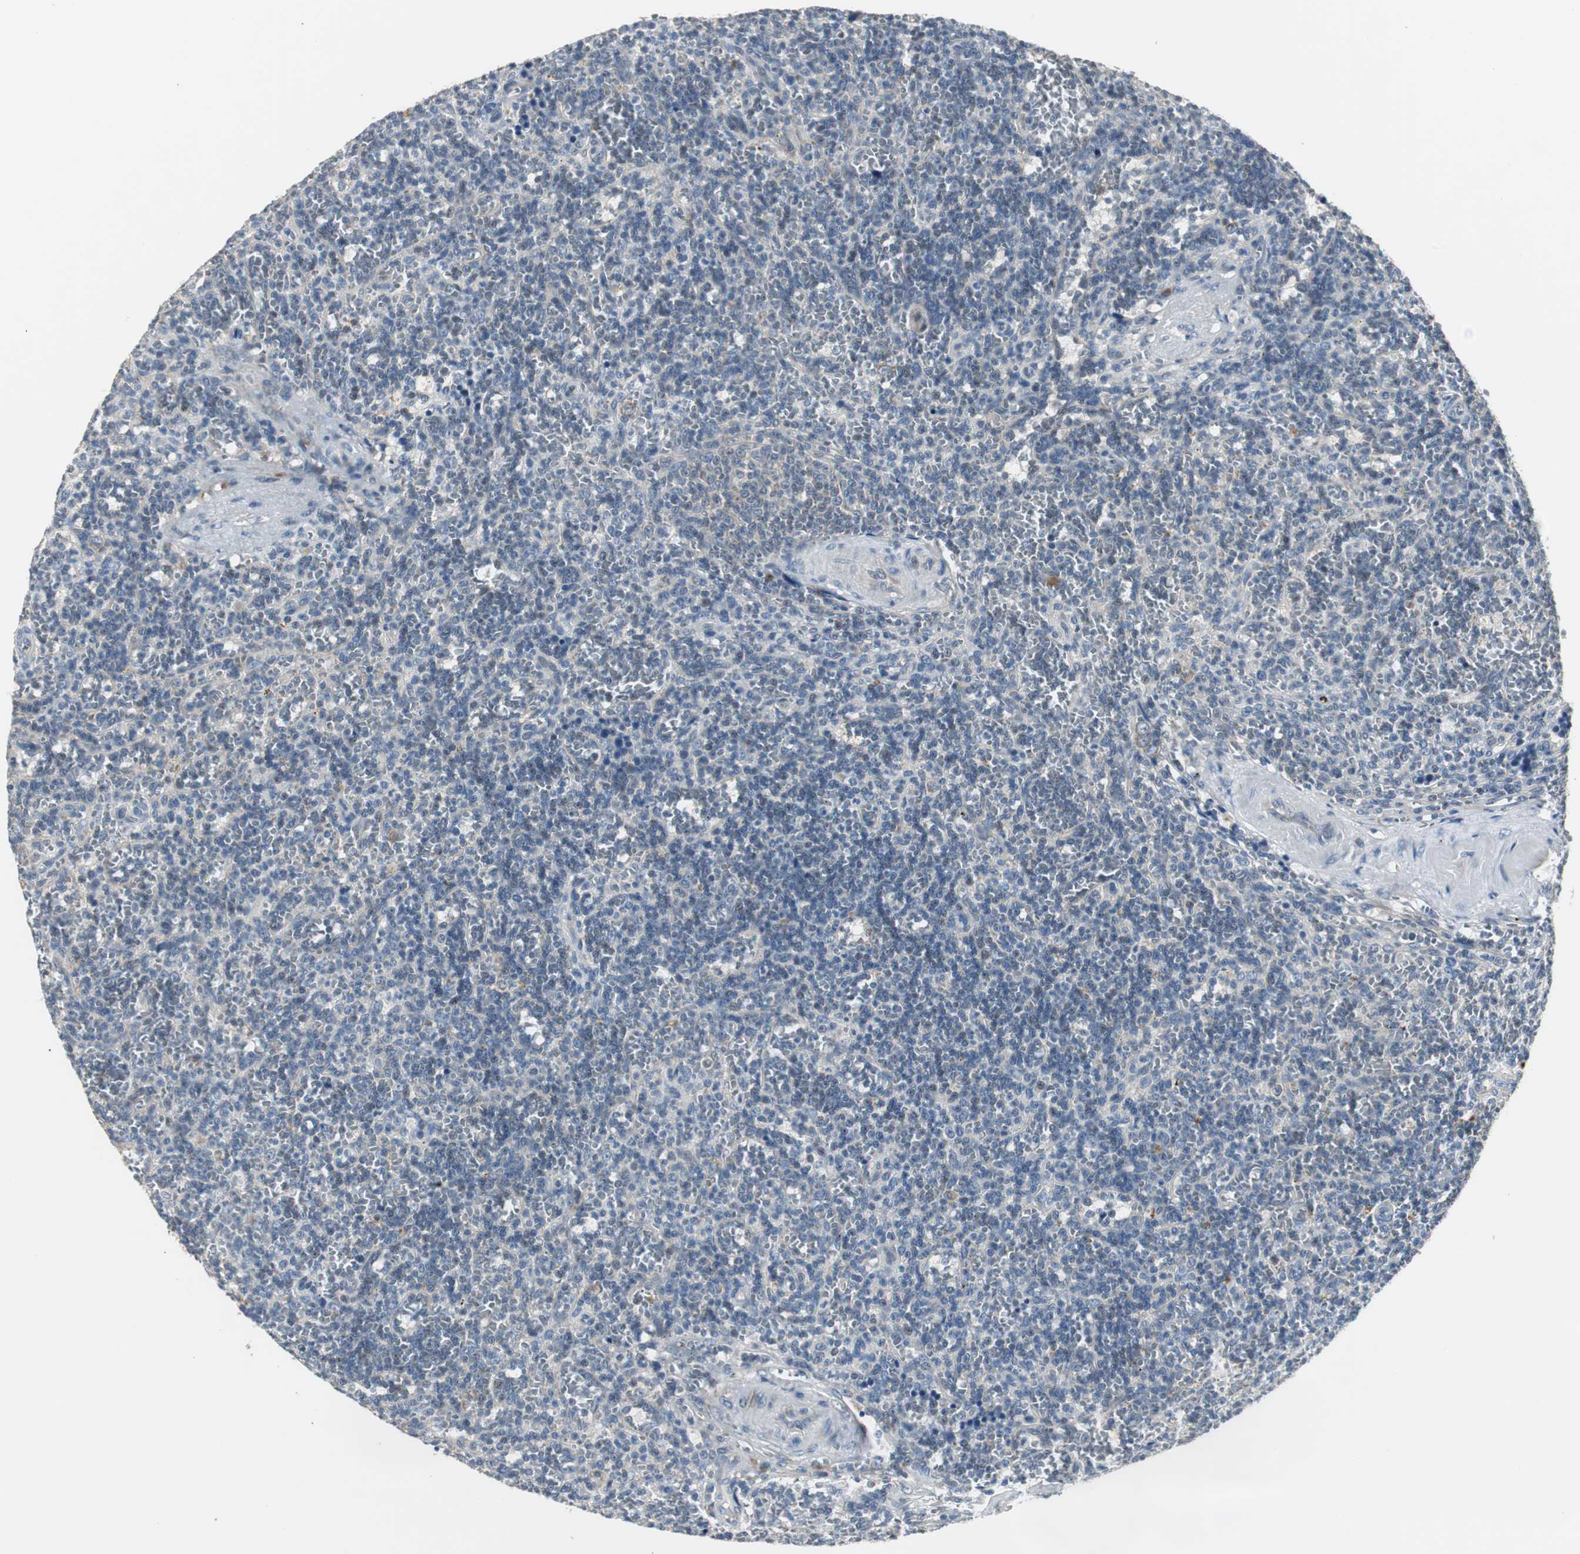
{"staining": {"intensity": "negative", "quantity": "none", "location": "none"}, "tissue": "lymphoma", "cell_type": "Tumor cells", "image_type": "cancer", "snomed": [{"axis": "morphology", "description": "Malignant lymphoma, non-Hodgkin's type, Low grade"}, {"axis": "topography", "description": "Spleen"}], "caption": "An IHC micrograph of malignant lymphoma, non-Hodgkin's type (low-grade) is shown. There is no staining in tumor cells of malignant lymphoma, non-Hodgkin's type (low-grade).", "gene": "MYT1", "patient": {"sex": "male", "age": 73}}